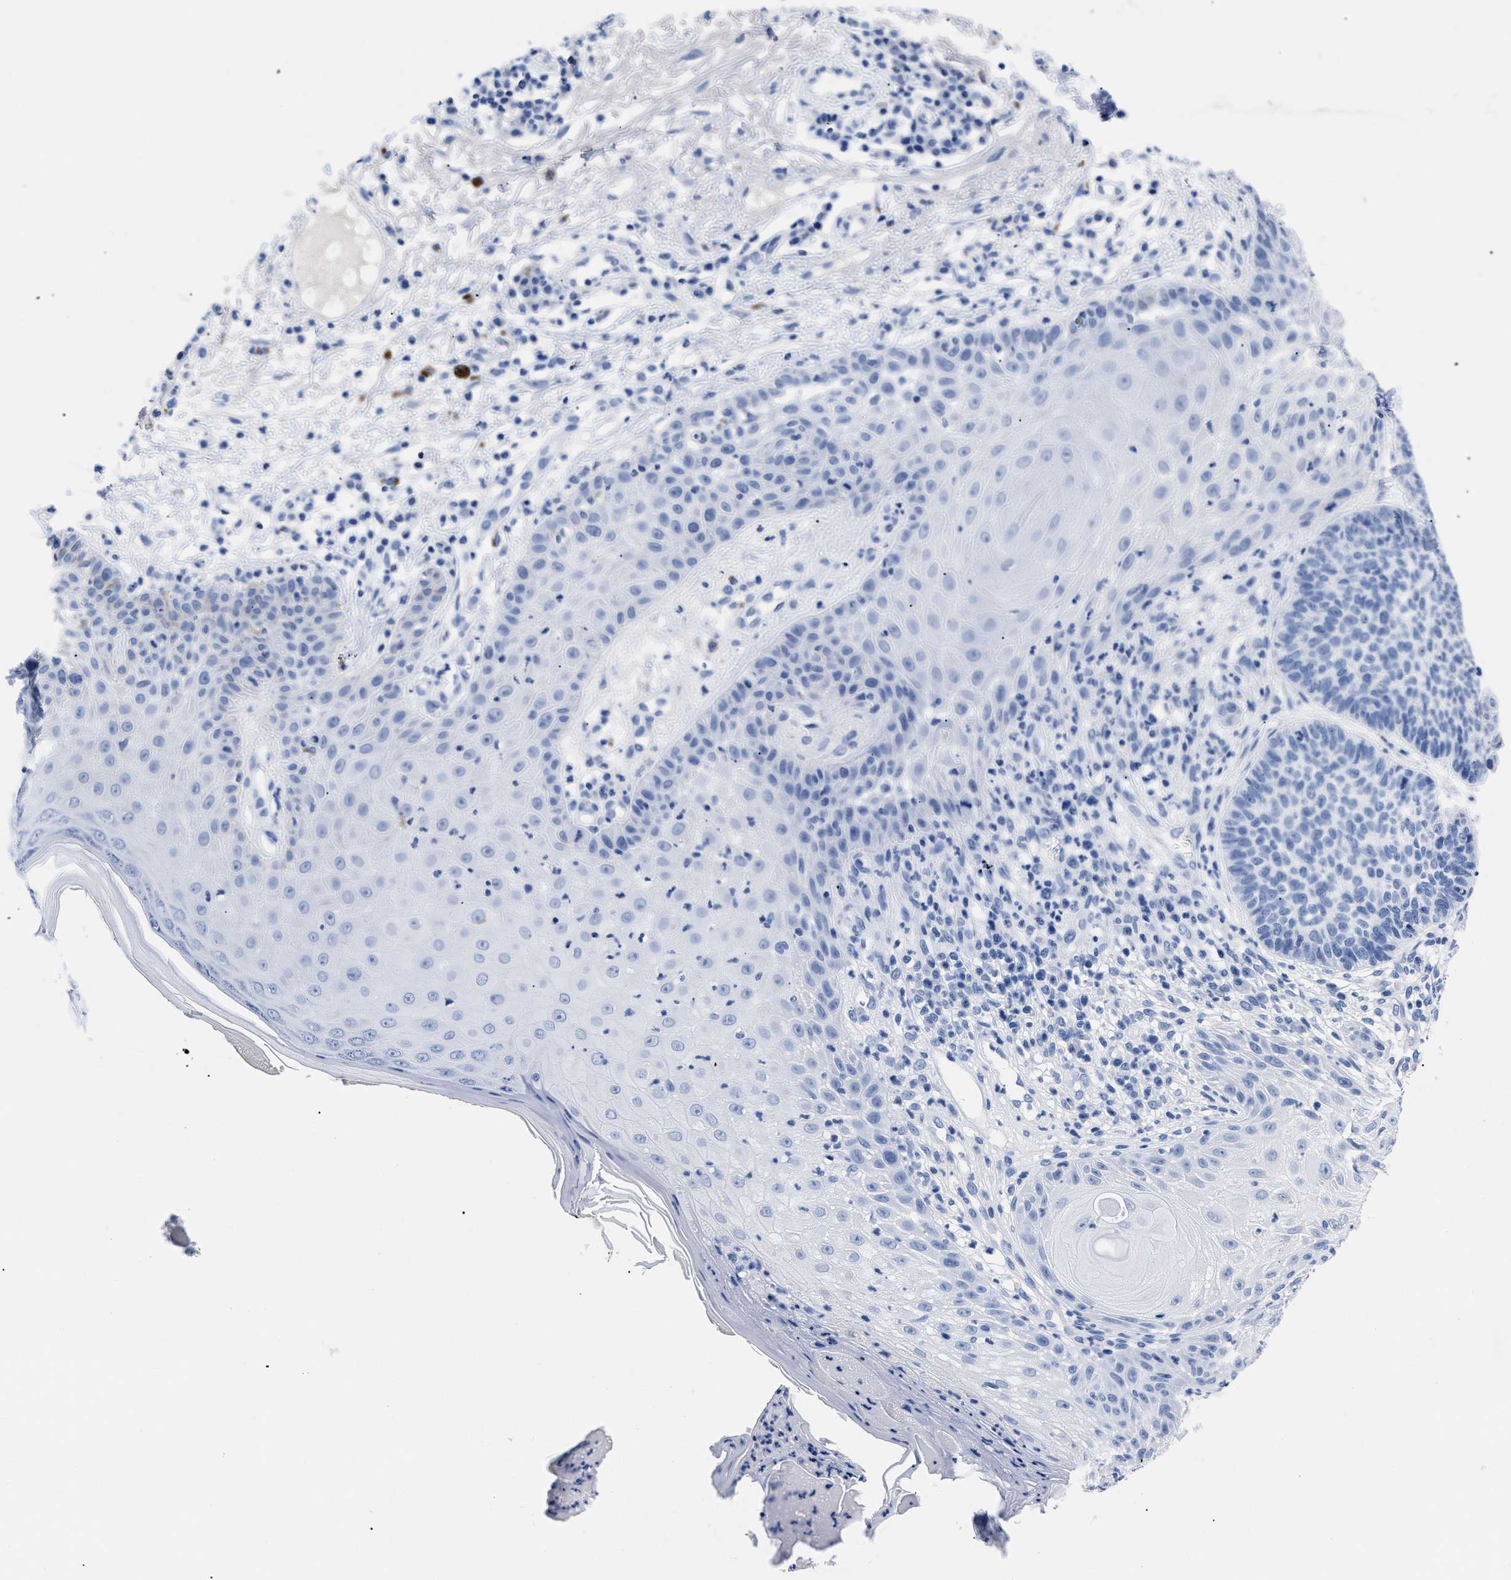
{"staining": {"intensity": "negative", "quantity": "none", "location": "none"}, "tissue": "skin cancer", "cell_type": "Tumor cells", "image_type": "cancer", "snomed": [{"axis": "morphology", "description": "Normal tissue, NOS"}, {"axis": "morphology", "description": "Basal cell carcinoma"}, {"axis": "topography", "description": "Skin"}], "caption": "IHC of basal cell carcinoma (skin) displays no staining in tumor cells.", "gene": "TREML1", "patient": {"sex": "male", "age": 79}}